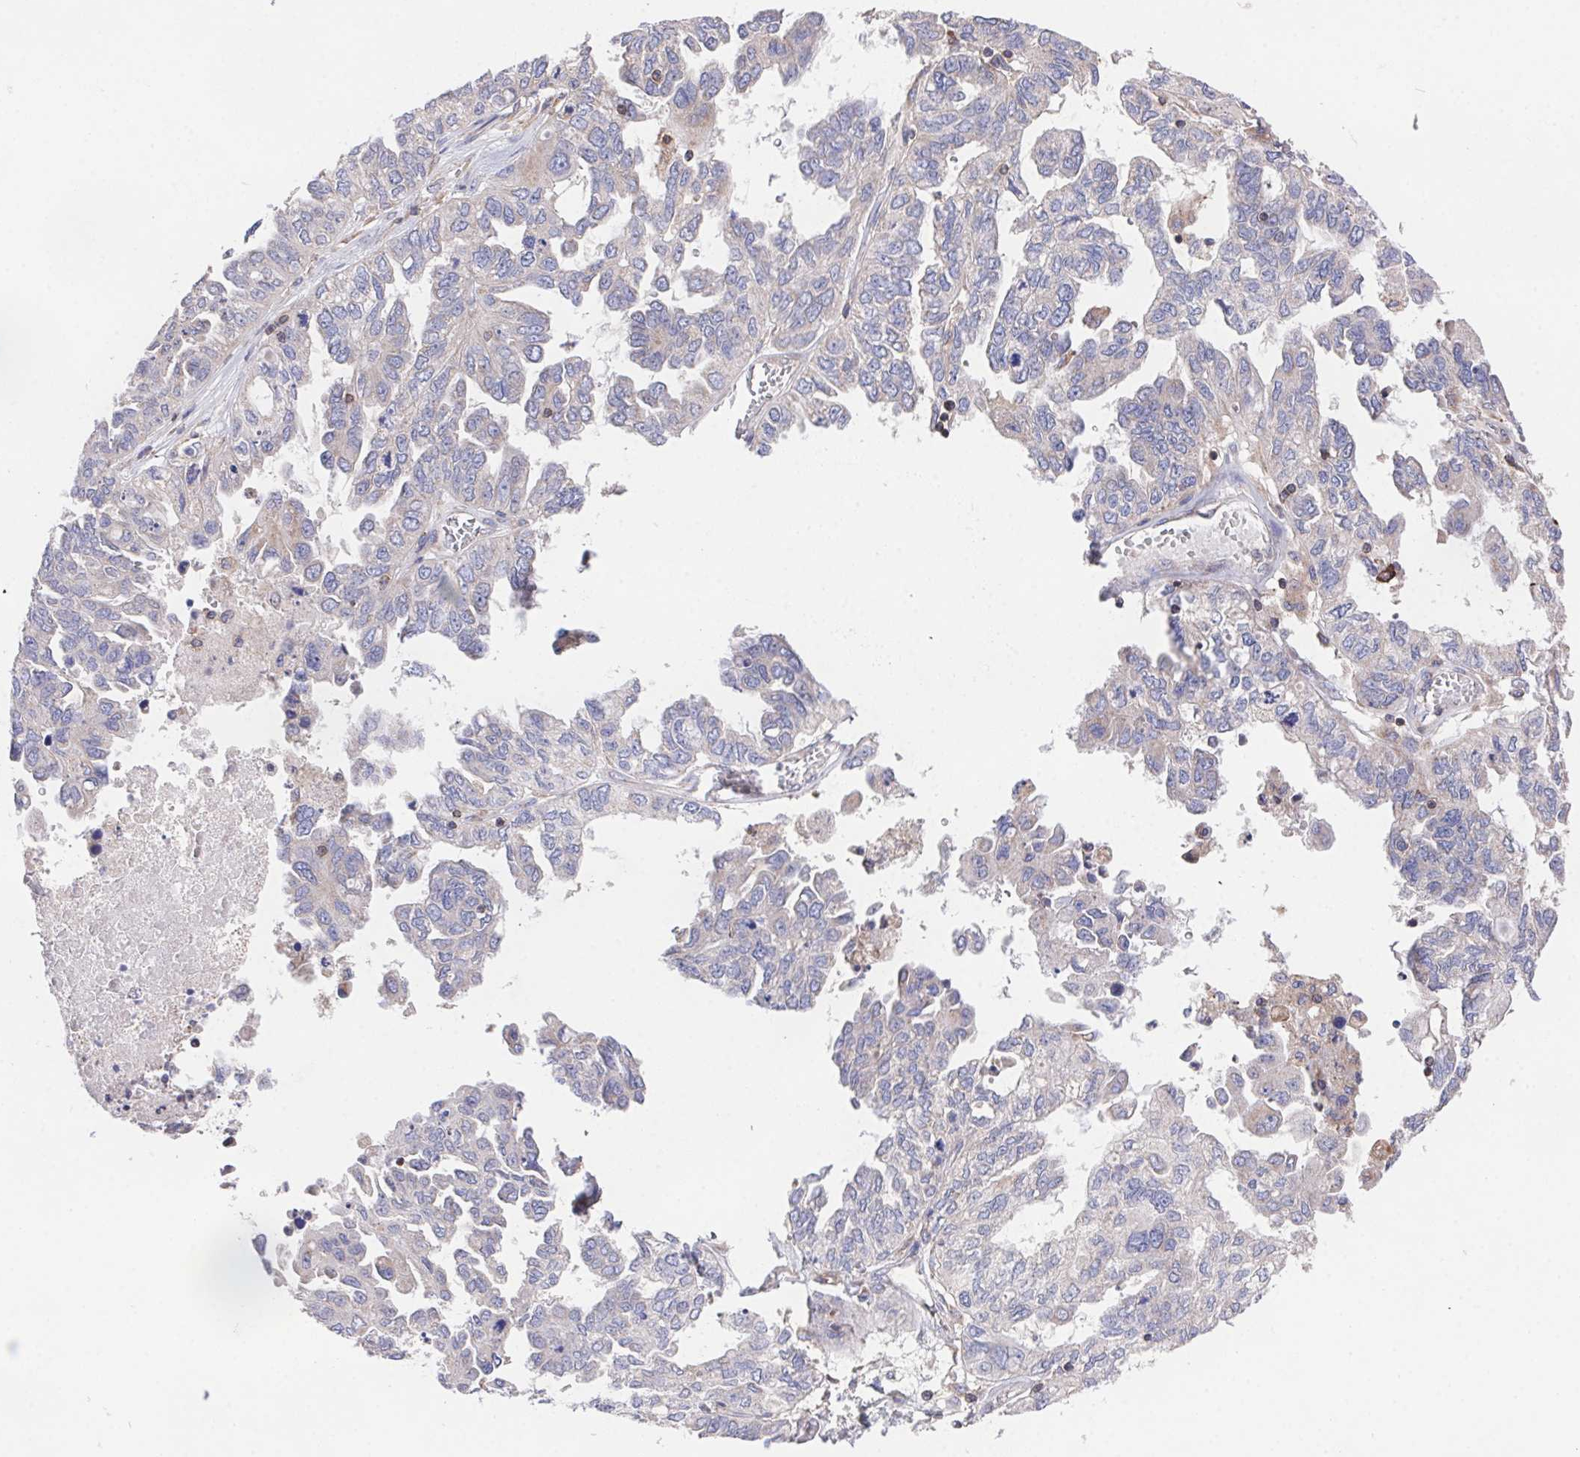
{"staining": {"intensity": "negative", "quantity": "none", "location": "none"}, "tissue": "ovarian cancer", "cell_type": "Tumor cells", "image_type": "cancer", "snomed": [{"axis": "morphology", "description": "Cystadenocarcinoma, serous, NOS"}, {"axis": "topography", "description": "Ovary"}], "caption": "IHC photomicrograph of ovarian cancer stained for a protein (brown), which reveals no positivity in tumor cells.", "gene": "FAM241A", "patient": {"sex": "female", "age": 53}}